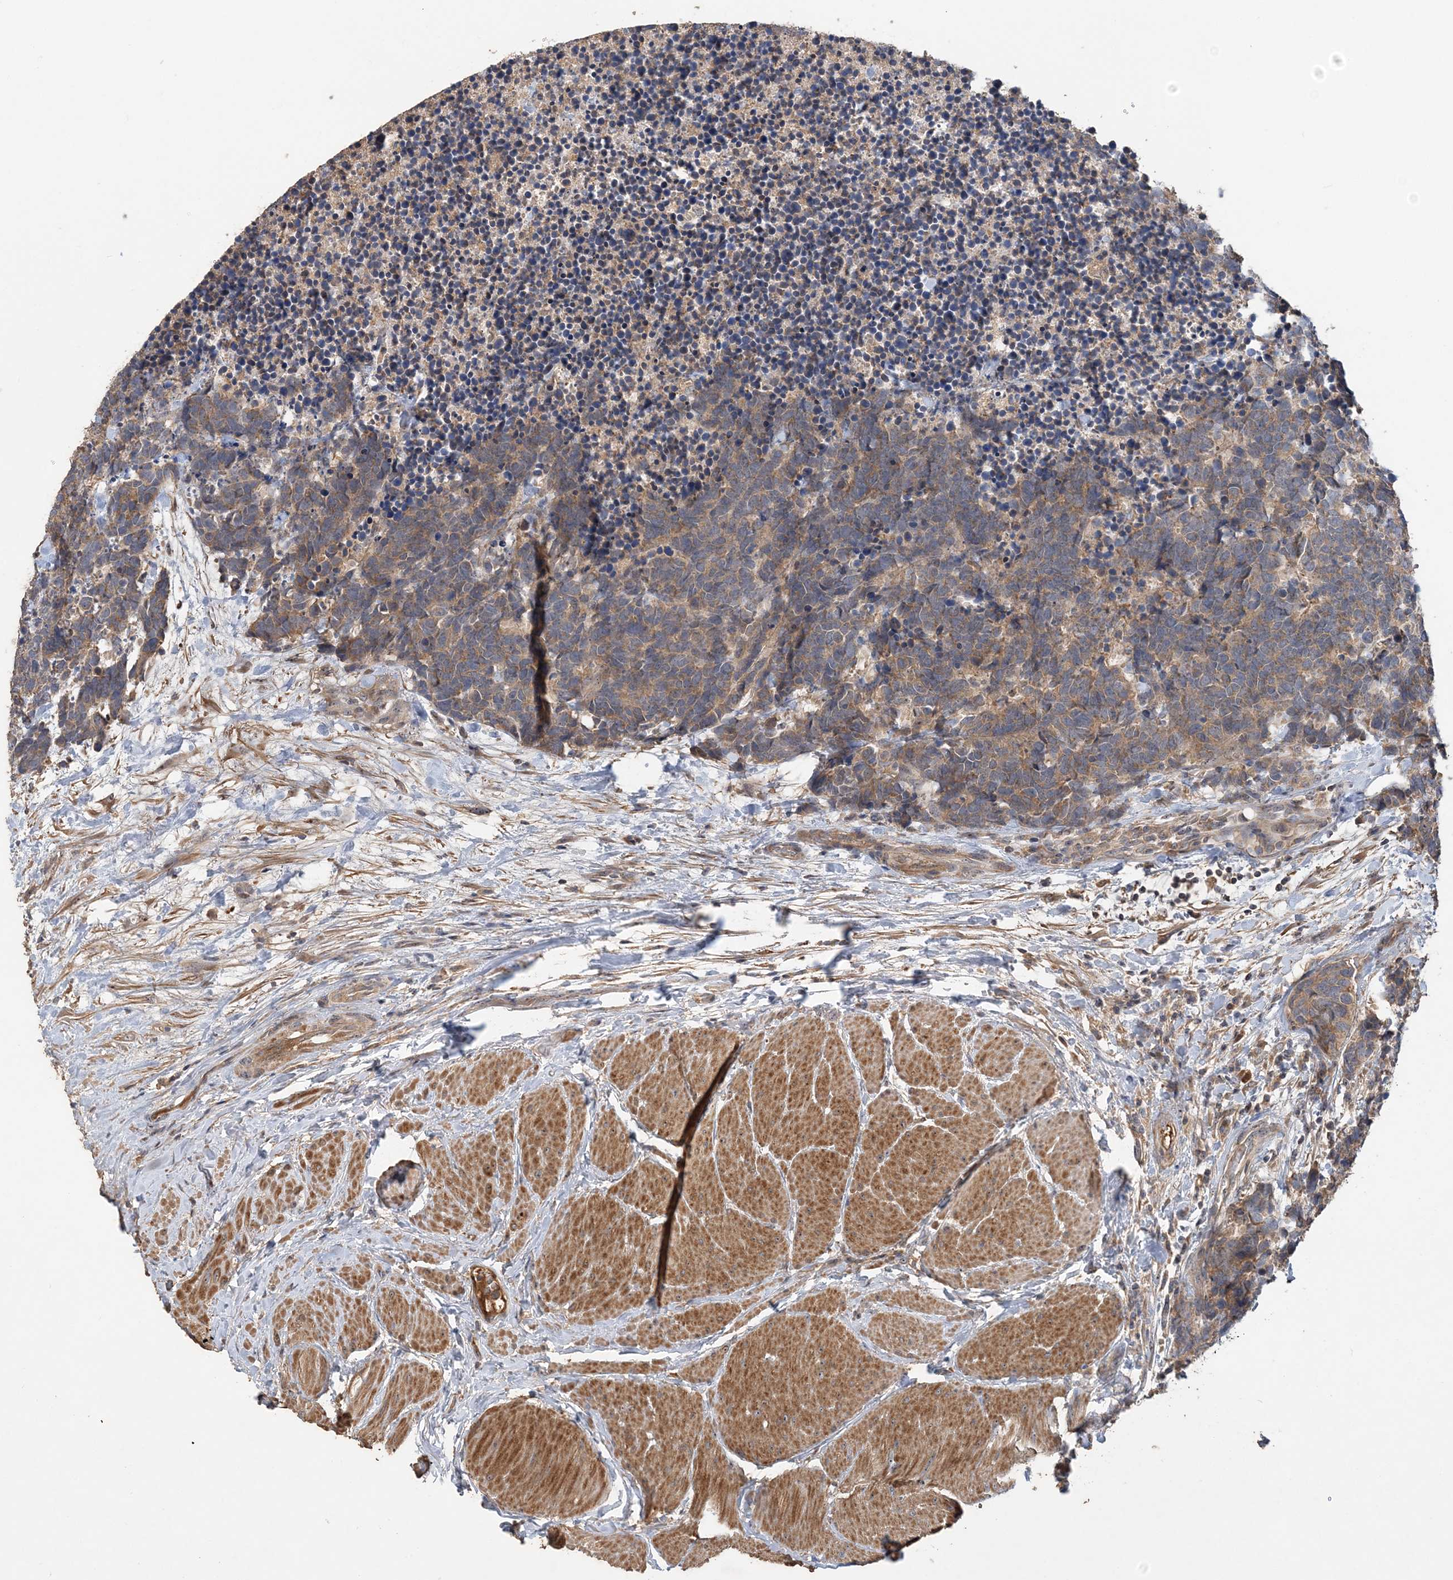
{"staining": {"intensity": "moderate", "quantity": ">75%", "location": "cytoplasmic/membranous"}, "tissue": "carcinoid", "cell_type": "Tumor cells", "image_type": "cancer", "snomed": [{"axis": "morphology", "description": "Carcinoma, NOS"}, {"axis": "morphology", "description": "Carcinoid, malignant, NOS"}, {"axis": "topography", "description": "Urinary bladder"}], "caption": "Moderate cytoplasmic/membranous positivity for a protein is identified in approximately >75% of tumor cells of carcinoma using immunohistochemistry (IHC).", "gene": "GRINA", "patient": {"sex": "male", "age": 57}}